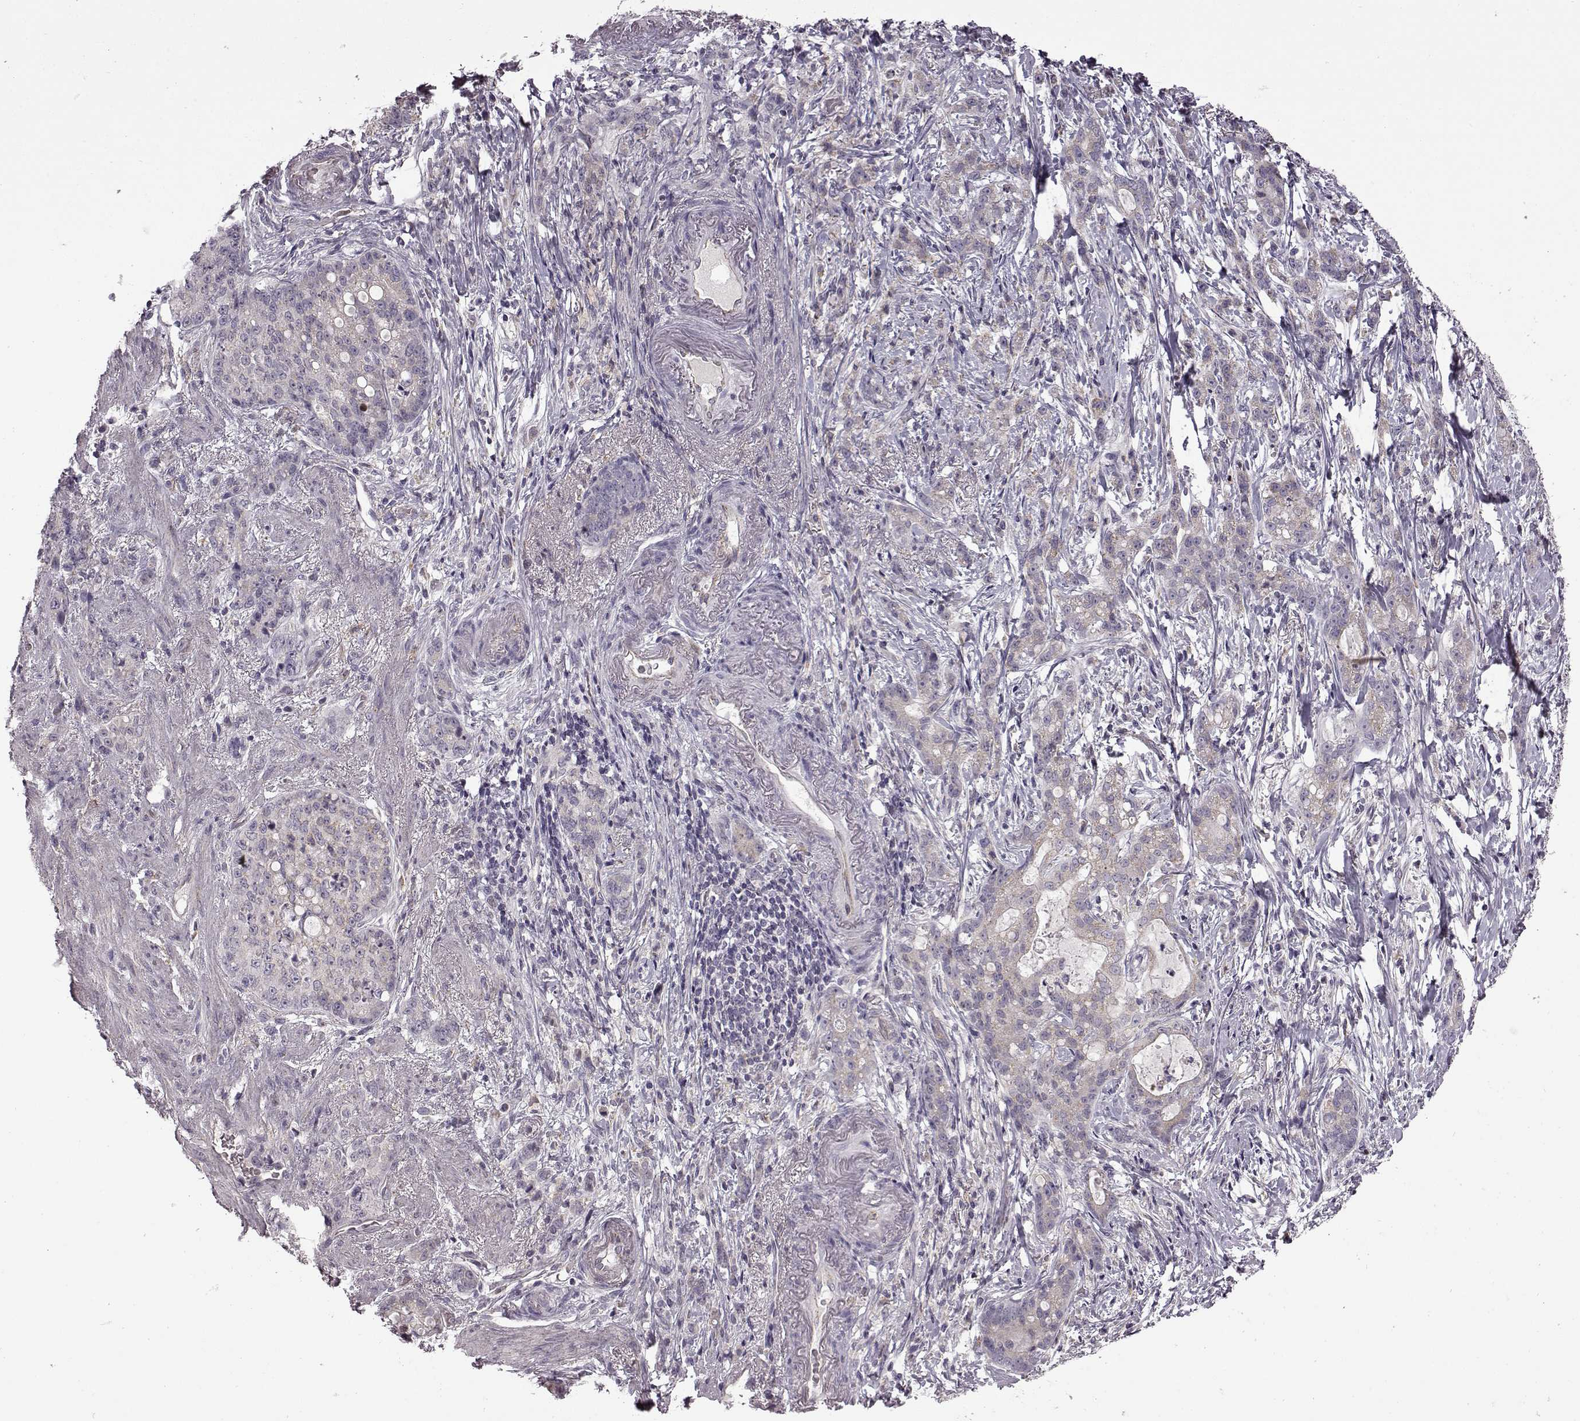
{"staining": {"intensity": "weak", "quantity": "<25%", "location": "cytoplasmic/membranous"}, "tissue": "stomach cancer", "cell_type": "Tumor cells", "image_type": "cancer", "snomed": [{"axis": "morphology", "description": "Adenocarcinoma, NOS"}, {"axis": "topography", "description": "Stomach, lower"}], "caption": "The IHC histopathology image has no significant staining in tumor cells of stomach adenocarcinoma tissue.", "gene": "B3GNT6", "patient": {"sex": "male", "age": 88}}